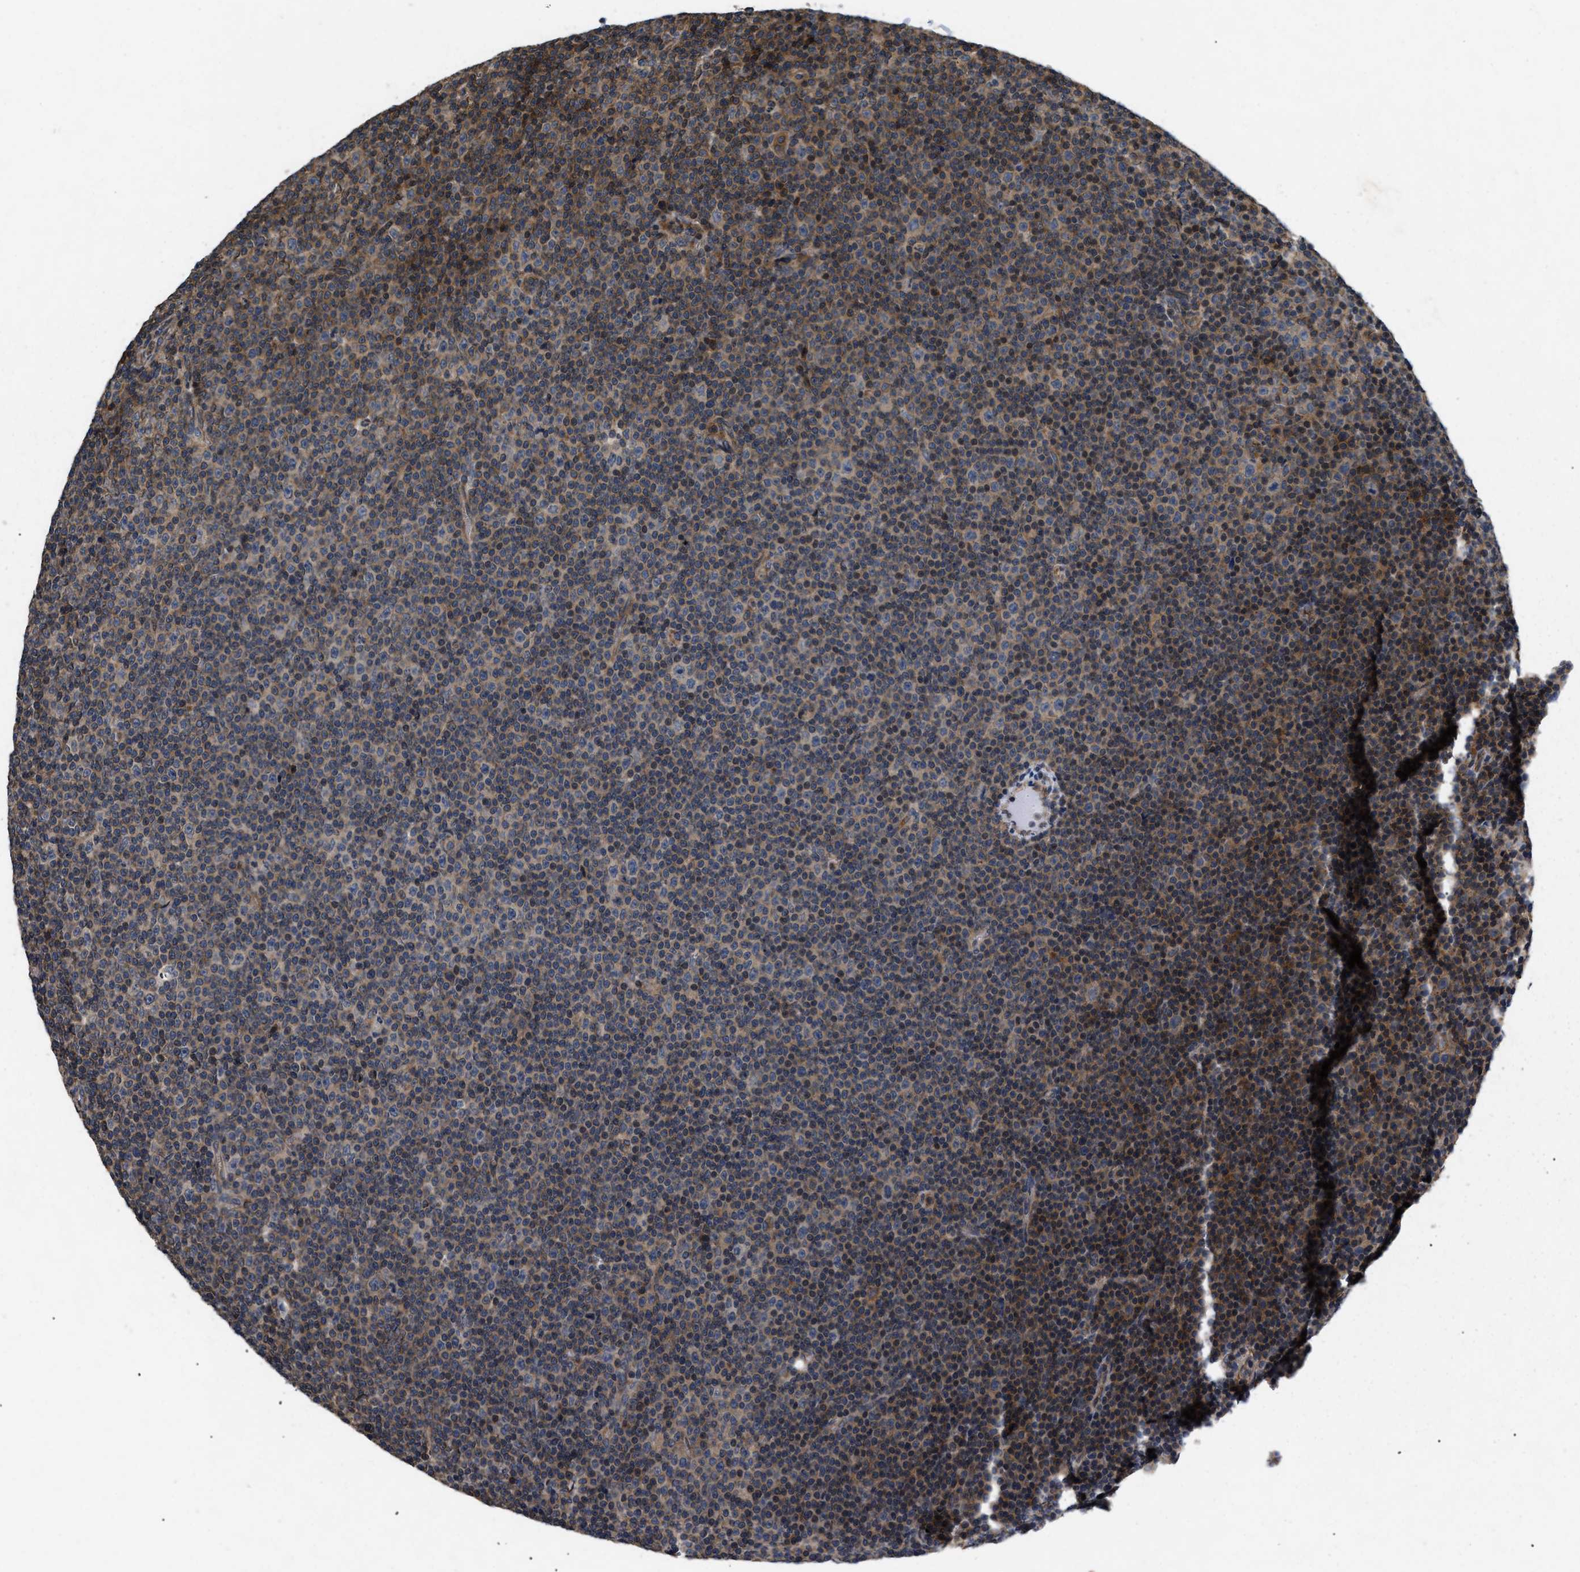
{"staining": {"intensity": "weak", "quantity": "25%-75%", "location": "cytoplasmic/membranous,nuclear"}, "tissue": "lymphoma", "cell_type": "Tumor cells", "image_type": "cancer", "snomed": [{"axis": "morphology", "description": "Malignant lymphoma, non-Hodgkin's type, Low grade"}, {"axis": "topography", "description": "Lymph node"}], "caption": "A high-resolution image shows immunohistochemistry (IHC) staining of malignant lymphoma, non-Hodgkin's type (low-grade), which displays weak cytoplasmic/membranous and nuclear staining in approximately 25%-75% of tumor cells.", "gene": "HMGCR", "patient": {"sex": "female", "age": 67}}